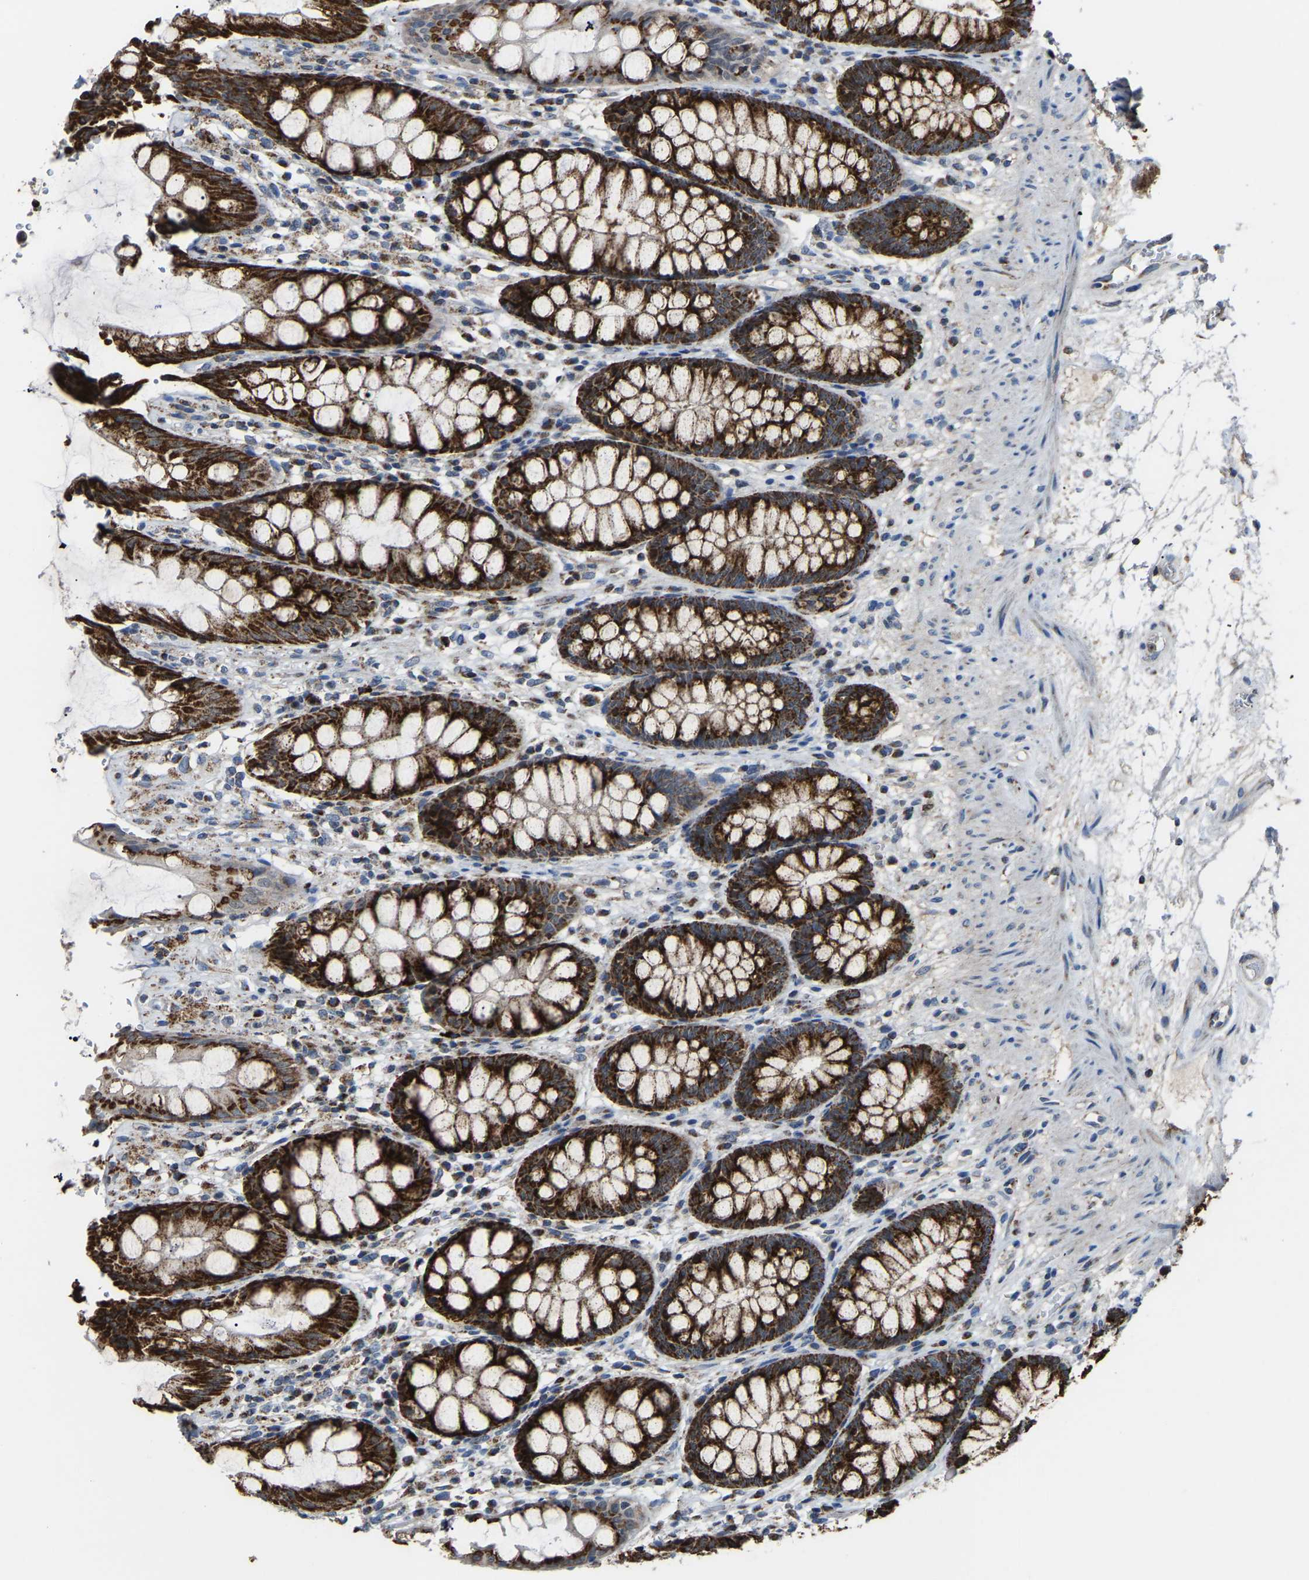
{"staining": {"intensity": "strong", "quantity": ">75%", "location": "cytoplasmic/membranous"}, "tissue": "rectum", "cell_type": "Glandular cells", "image_type": "normal", "snomed": [{"axis": "morphology", "description": "Normal tissue, NOS"}, {"axis": "topography", "description": "Rectum"}], "caption": "Immunohistochemistry (IHC) staining of benign rectum, which demonstrates high levels of strong cytoplasmic/membranous expression in about >75% of glandular cells indicating strong cytoplasmic/membranous protein staining. The staining was performed using DAB (brown) for protein detection and nuclei were counterstained in hematoxylin (blue).", "gene": "CANT1", "patient": {"sex": "male", "age": 64}}